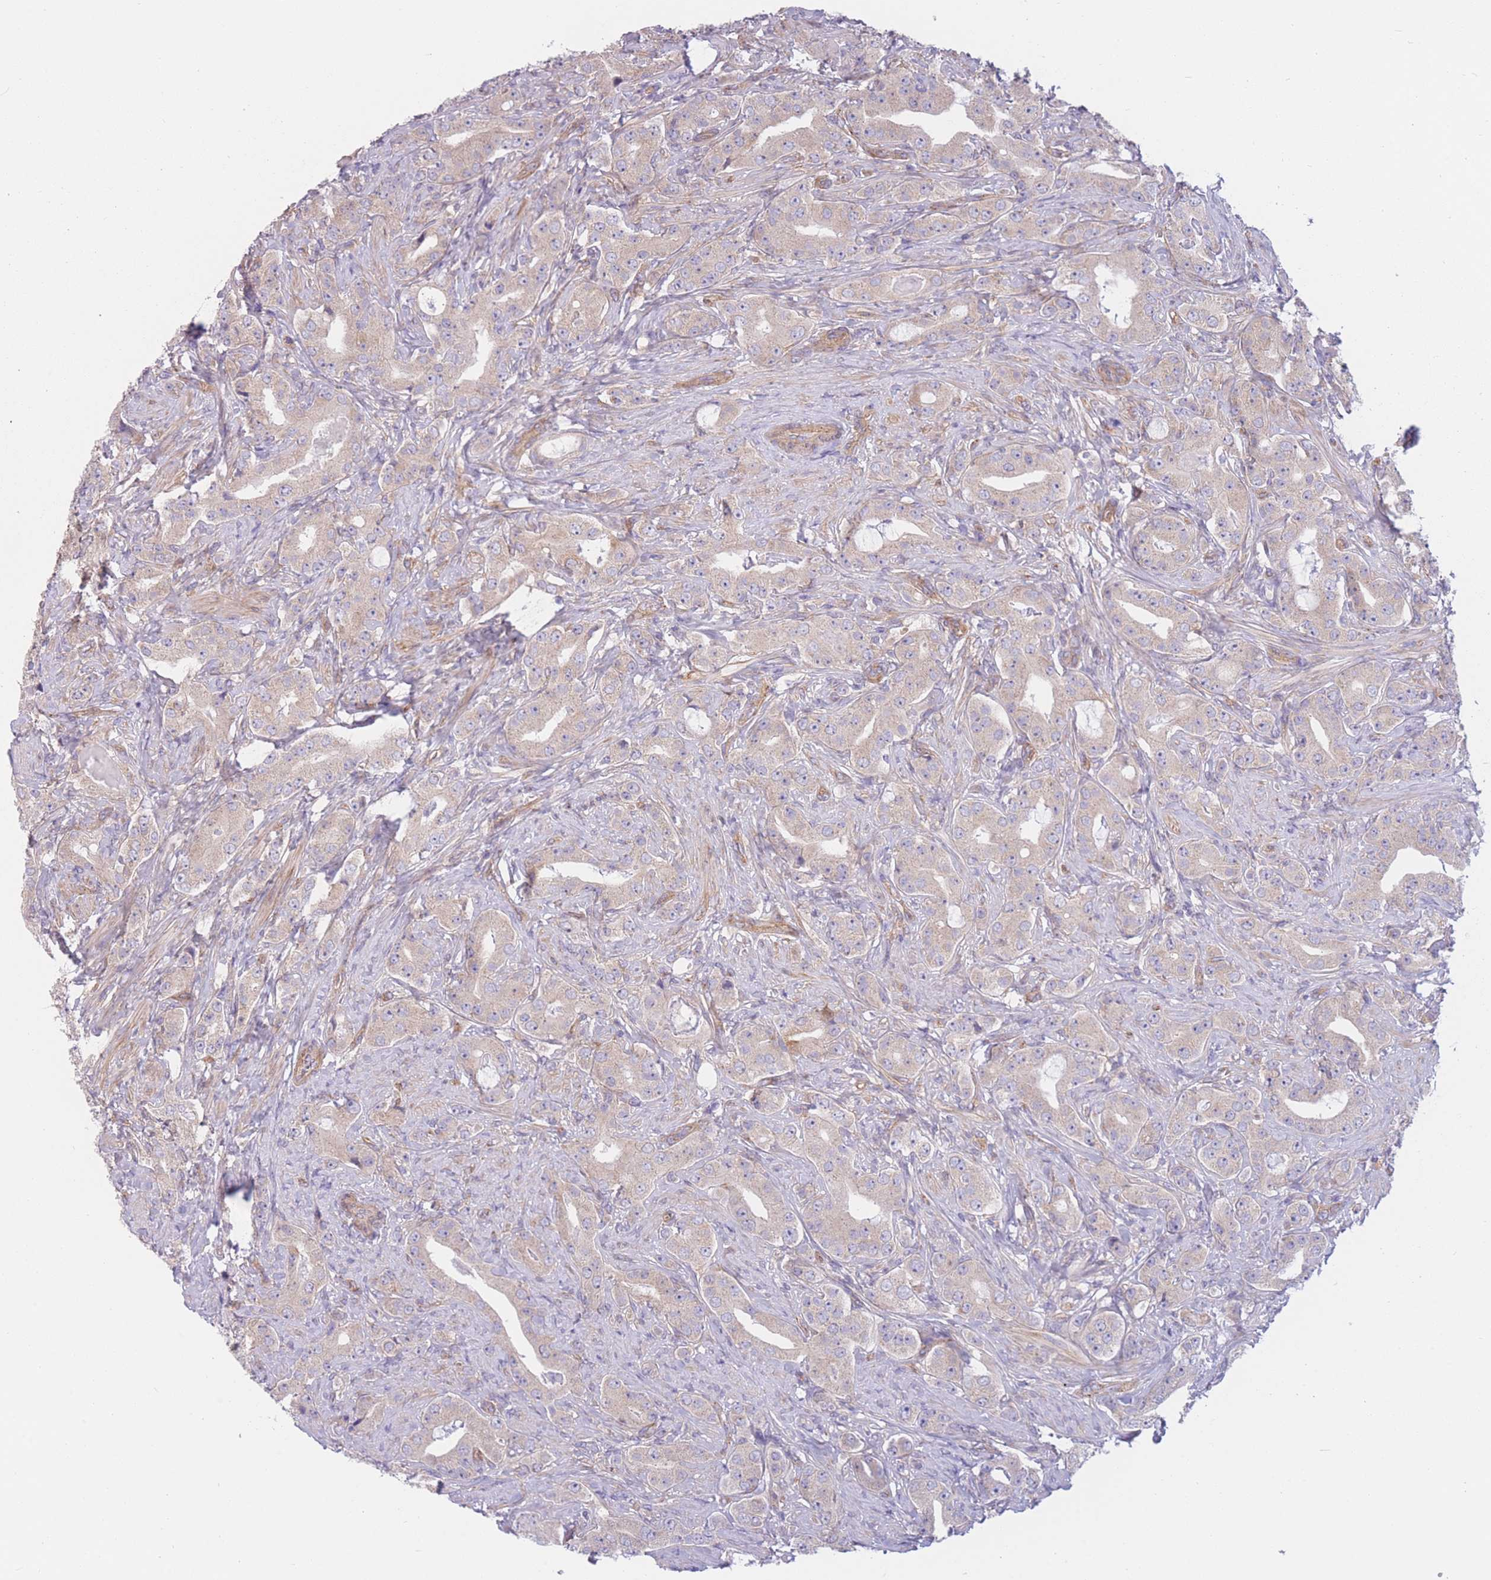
{"staining": {"intensity": "moderate", "quantity": "<25%", "location": "cytoplasmic/membranous"}, "tissue": "prostate cancer", "cell_type": "Tumor cells", "image_type": "cancer", "snomed": [{"axis": "morphology", "description": "Adenocarcinoma, High grade"}, {"axis": "topography", "description": "Prostate"}], "caption": "This photomicrograph displays prostate high-grade adenocarcinoma stained with IHC to label a protein in brown. The cytoplasmic/membranous of tumor cells show moderate positivity for the protein. Nuclei are counter-stained blue.", "gene": "SERPINB3", "patient": {"sex": "male", "age": 63}}